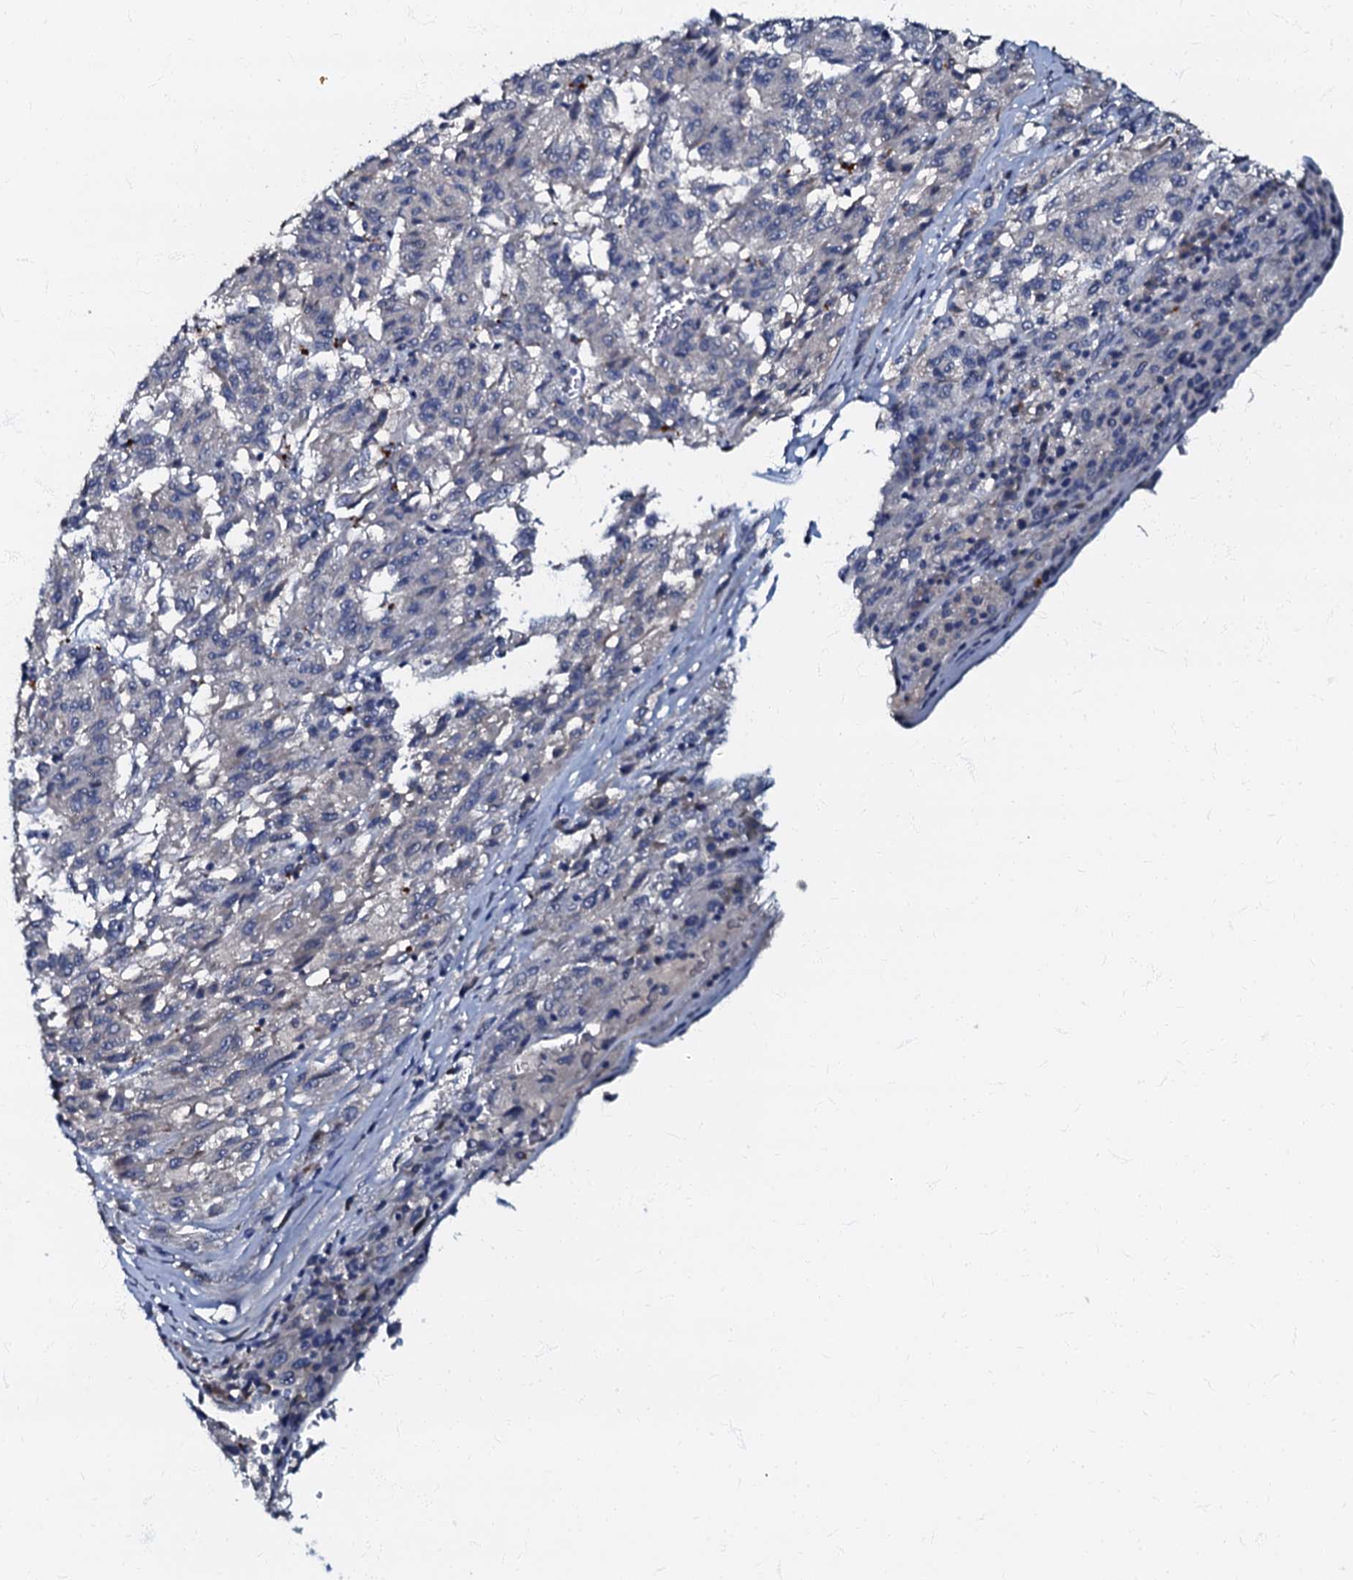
{"staining": {"intensity": "negative", "quantity": "none", "location": "none"}, "tissue": "melanoma", "cell_type": "Tumor cells", "image_type": "cancer", "snomed": [{"axis": "morphology", "description": "Malignant melanoma, Metastatic site"}, {"axis": "topography", "description": "Lung"}], "caption": "Immunohistochemistry (IHC) of human melanoma shows no expression in tumor cells.", "gene": "OLAH", "patient": {"sex": "male", "age": 64}}